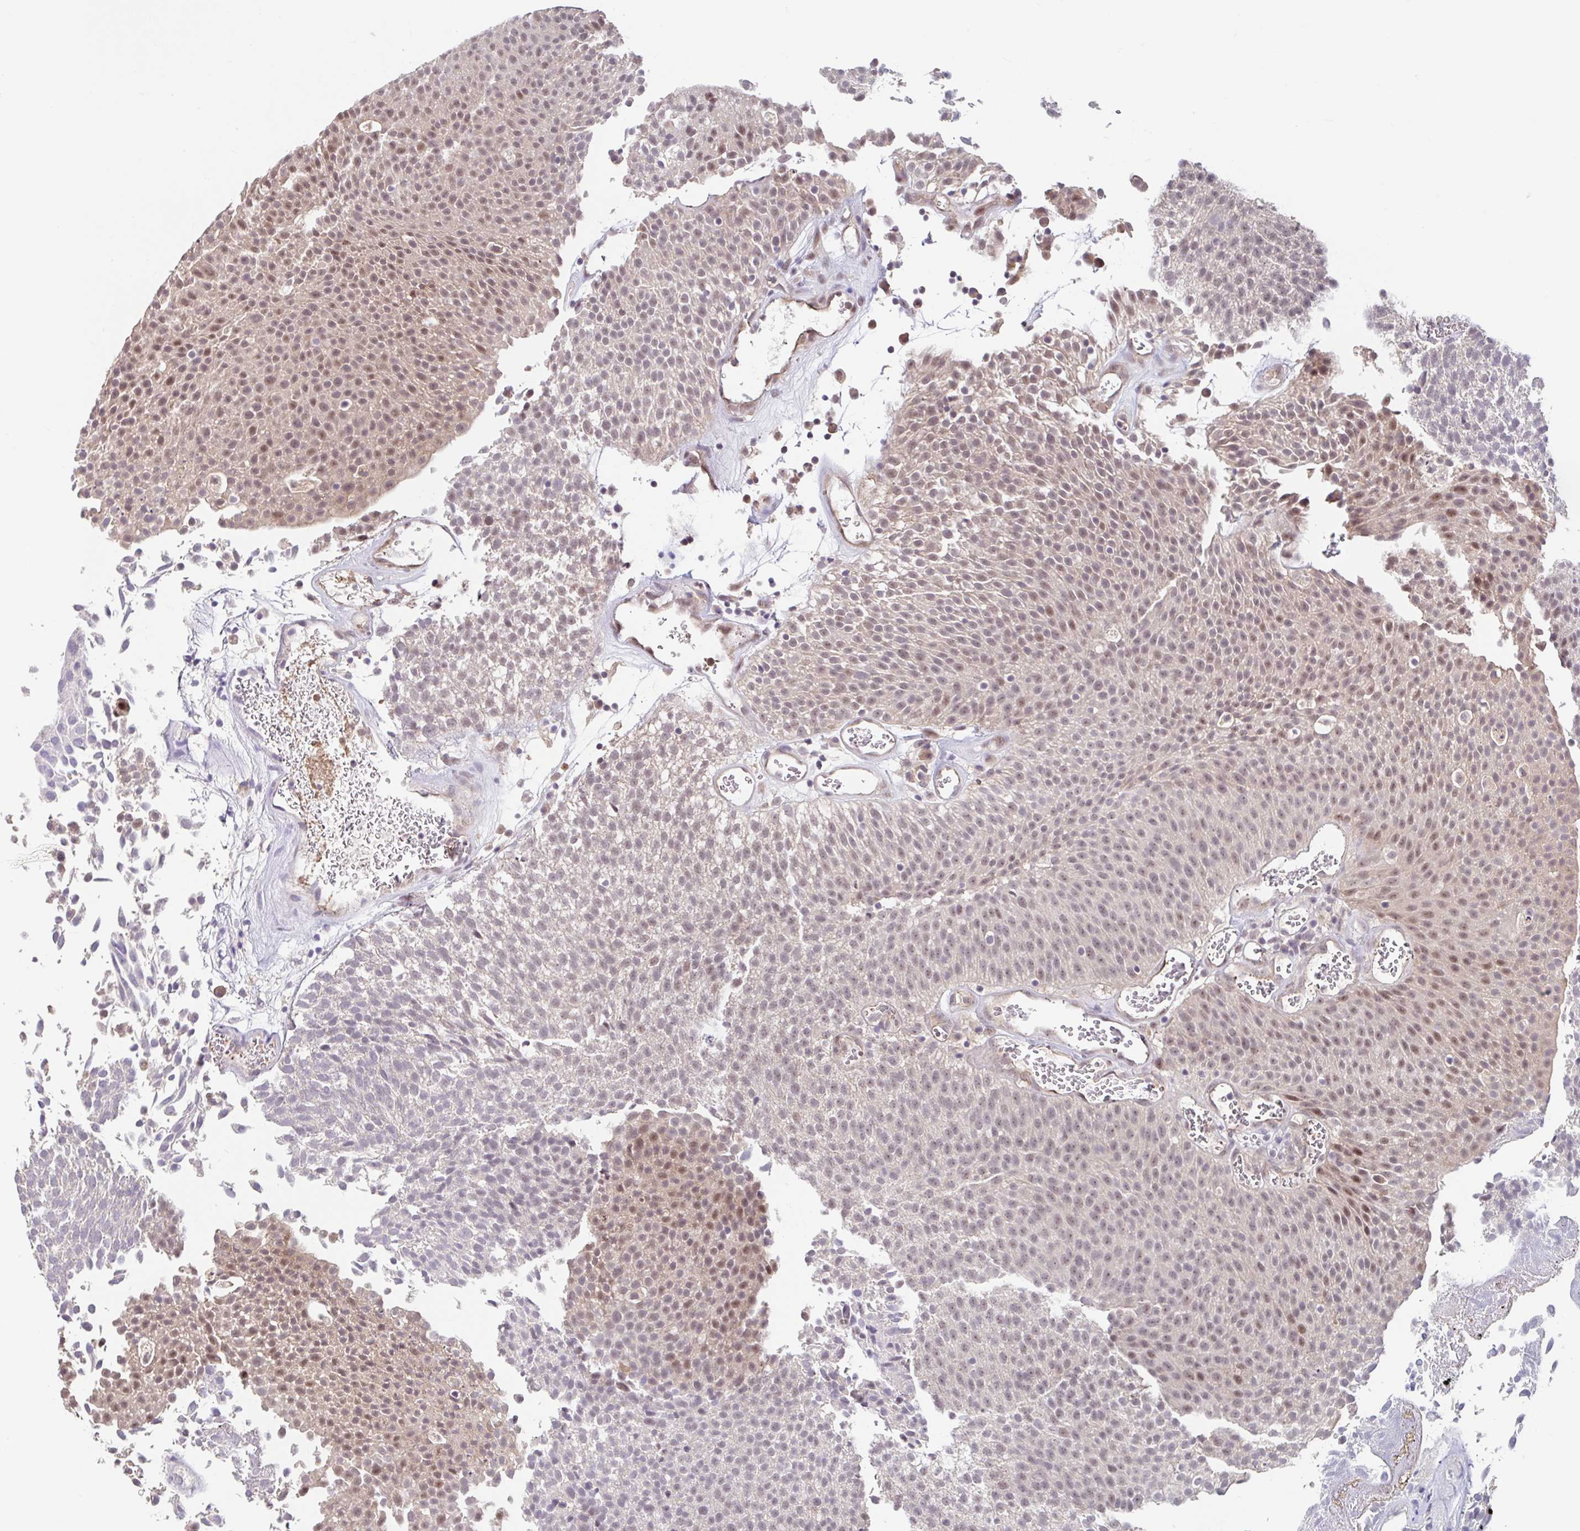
{"staining": {"intensity": "weak", "quantity": ">75%", "location": "nuclear"}, "tissue": "urothelial cancer", "cell_type": "Tumor cells", "image_type": "cancer", "snomed": [{"axis": "morphology", "description": "Urothelial carcinoma, Low grade"}, {"axis": "topography", "description": "Urinary bladder"}], "caption": "High-power microscopy captured an immunohistochemistry (IHC) histopathology image of urothelial cancer, revealing weak nuclear expression in about >75% of tumor cells. (Stains: DAB in brown, nuclei in blue, Microscopy: brightfield microscopy at high magnification).", "gene": "STYXL1", "patient": {"sex": "female", "age": 79}}